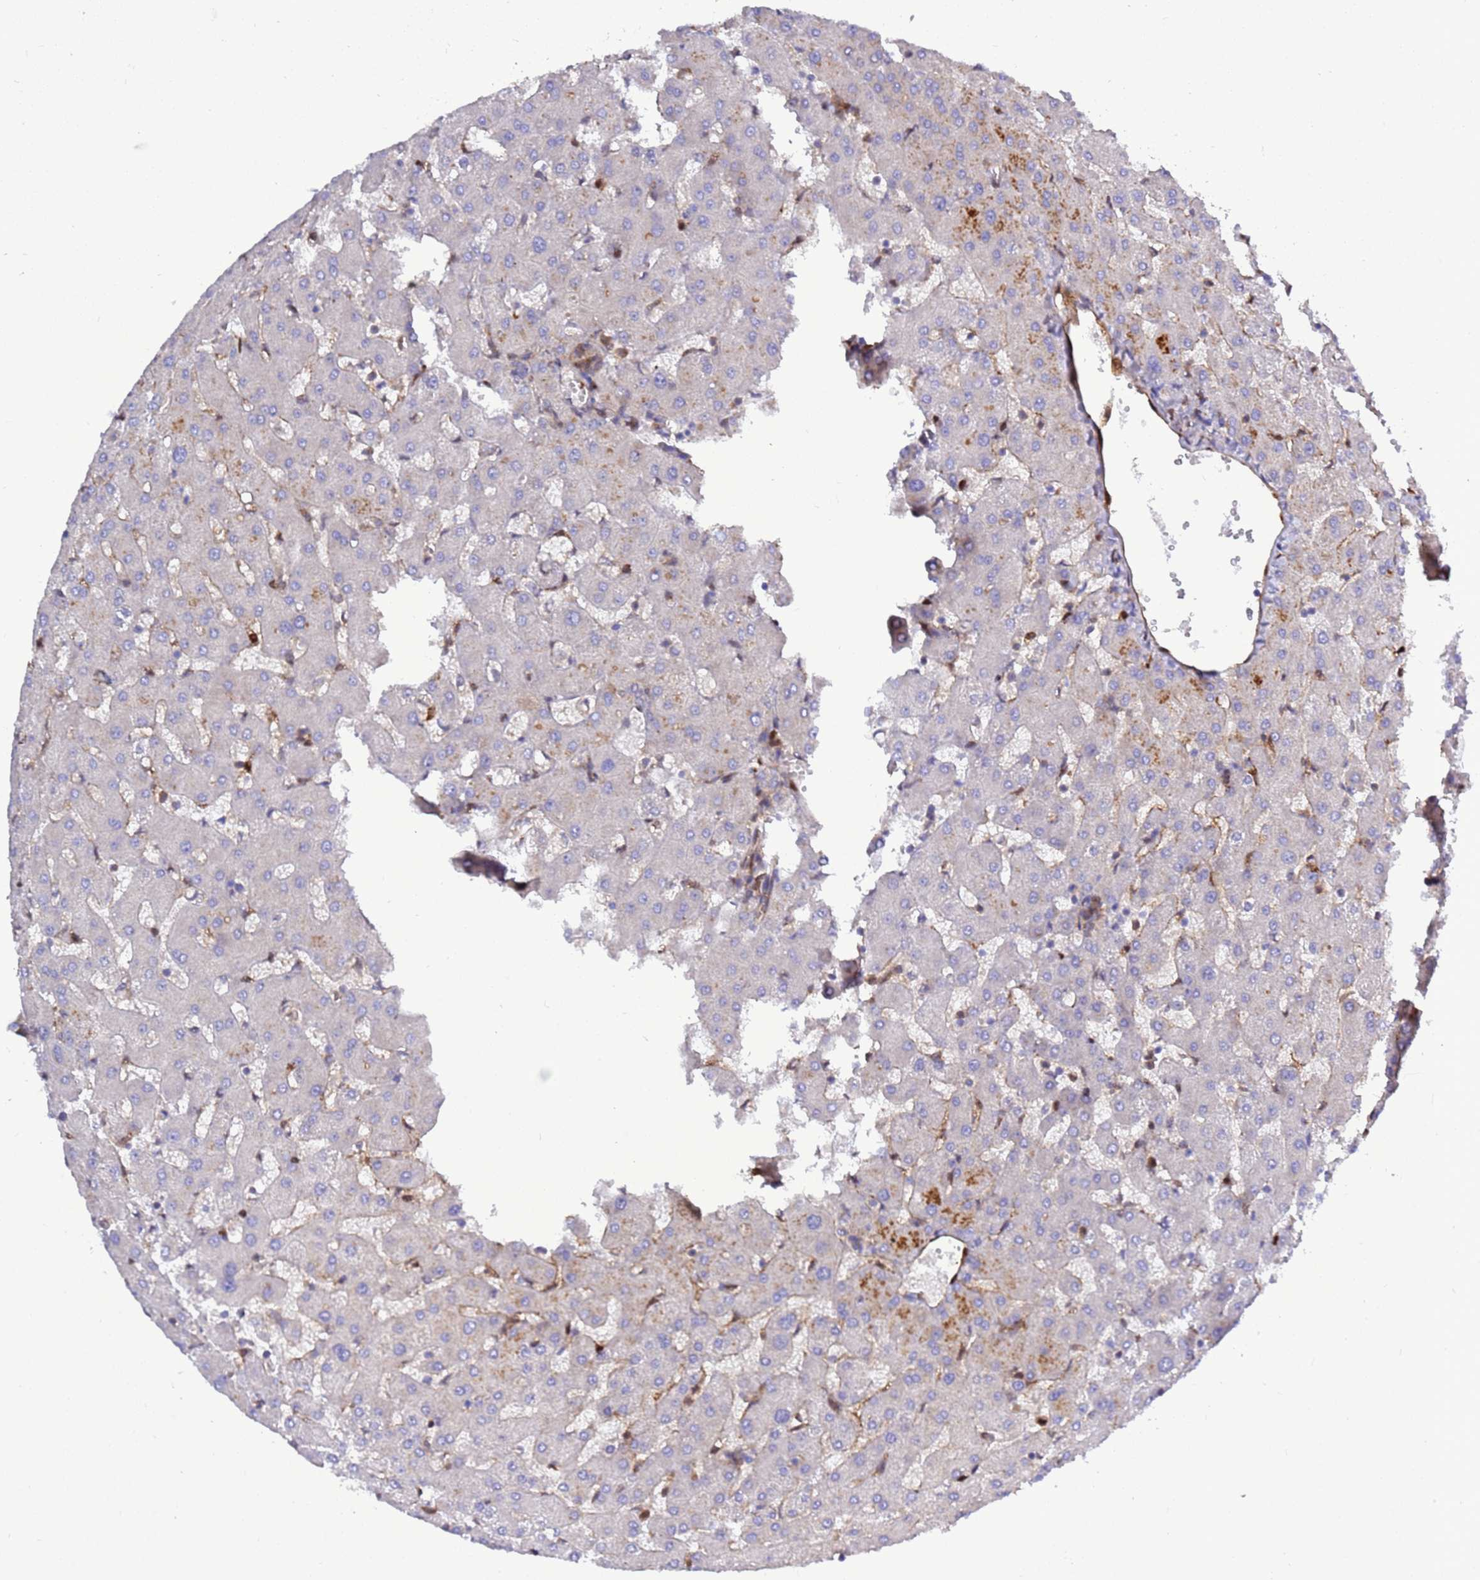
{"staining": {"intensity": "weak", "quantity": "<25%", "location": "cytoplasmic/membranous"}, "tissue": "liver", "cell_type": "Cholangiocytes", "image_type": "normal", "snomed": [{"axis": "morphology", "description": "Normal tissue, NOS"}, {"axis": "topography", "description": "Liver"}], "caption": "Immunohistochemistry (IHC) of unremarkable human liver shows no expression in cholangiocytes. (DAB immunohistochemistry, high magnification).", "gene": "FOXRED1", "patient": {"sex": "female", "age": 63}}